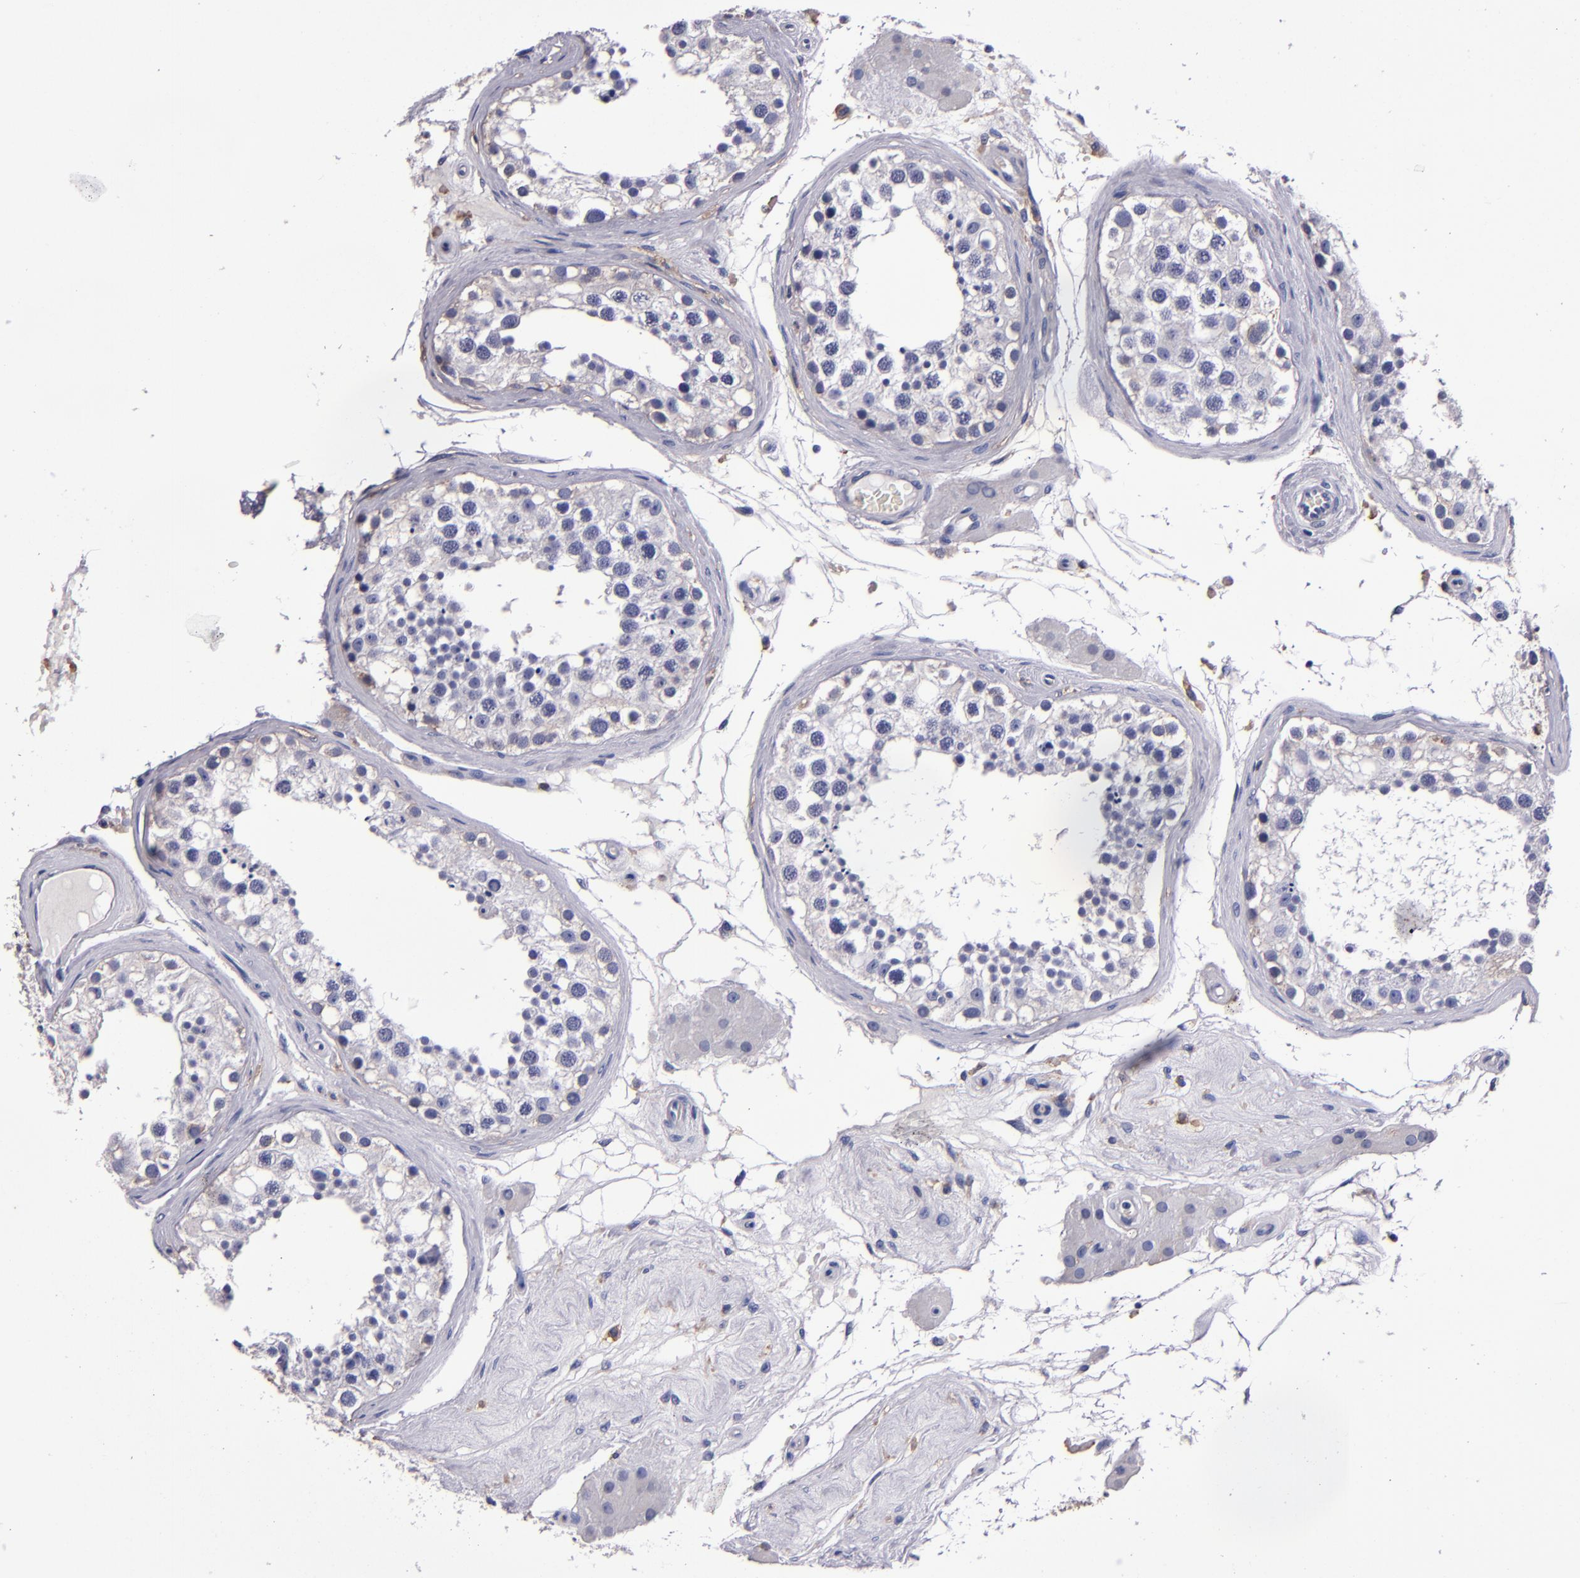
{"staining": {"intensity": "weak", "quantity": "<25%", "location": "cytoplasmic/membranous"}, "tissue": "testis", "cell_type": "Cells in seminiferous ducts", "image_type": "normal", "snomed": [{"axis": "morphology", "description": "Normal tissue, NOS"}, {"axis": "topography", "description": "Testis"}], "caption": "This micrograph is of normal testis stained with immunohistochemistry (IHC) to label a protein in brown with the nuclei are counter-stained blue. There is no staining in cells in seminiferous ducts. Brightfield microscopy of immunohistochemistry stained with DAB (brown) and hematoxylin (blue), captured at high magnification.", "gene": "SIRPA", "patient": {"sex": "male", "age": 68}}